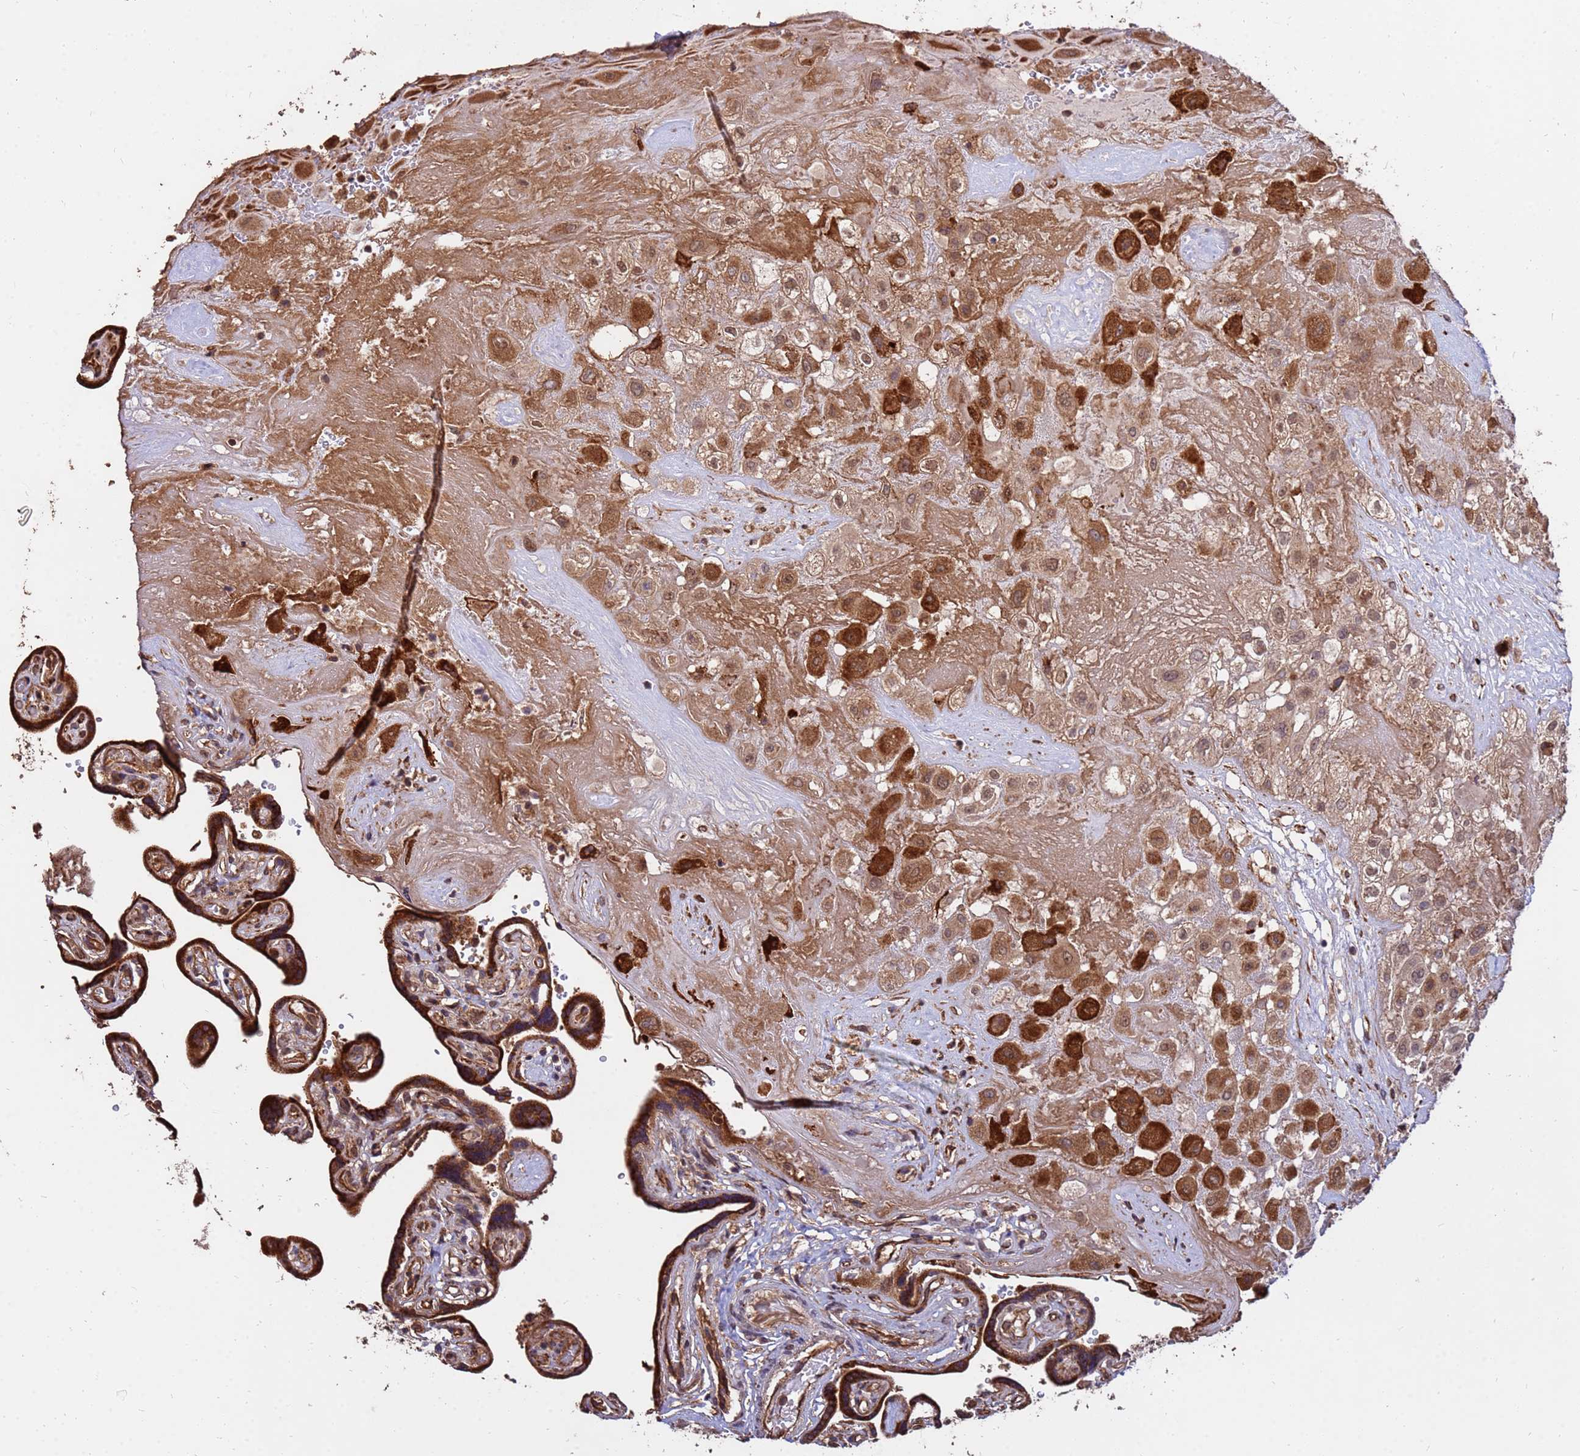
{"staining": {"intensity": "strong", "quantity": ">75%", "location": "cytoplasmic/membranous,nuclear"}, "tissue": "placenta", "cell_type": "Decidual cells", "image_type": "normal", "snomed": [{"axis": "morphology", "description": "Normal tissue, NOS"}, {"axis": "topography", "description": "Placenta"}], "caption": "Placenta stained with DAB (3,3'-diaminobenzidine) IHC reveals high levels of strong cytoplasmic/membranous,nuclear positivity in approximately >75% of decidual cells. The staining was performed using DAB to visualize the protein expression in brown, while the nuclei were stained in blue with hematoxylin (Magnification: 20x).", "gene": "ZNF619", "patient": {"sex": "female", "age": 32}}